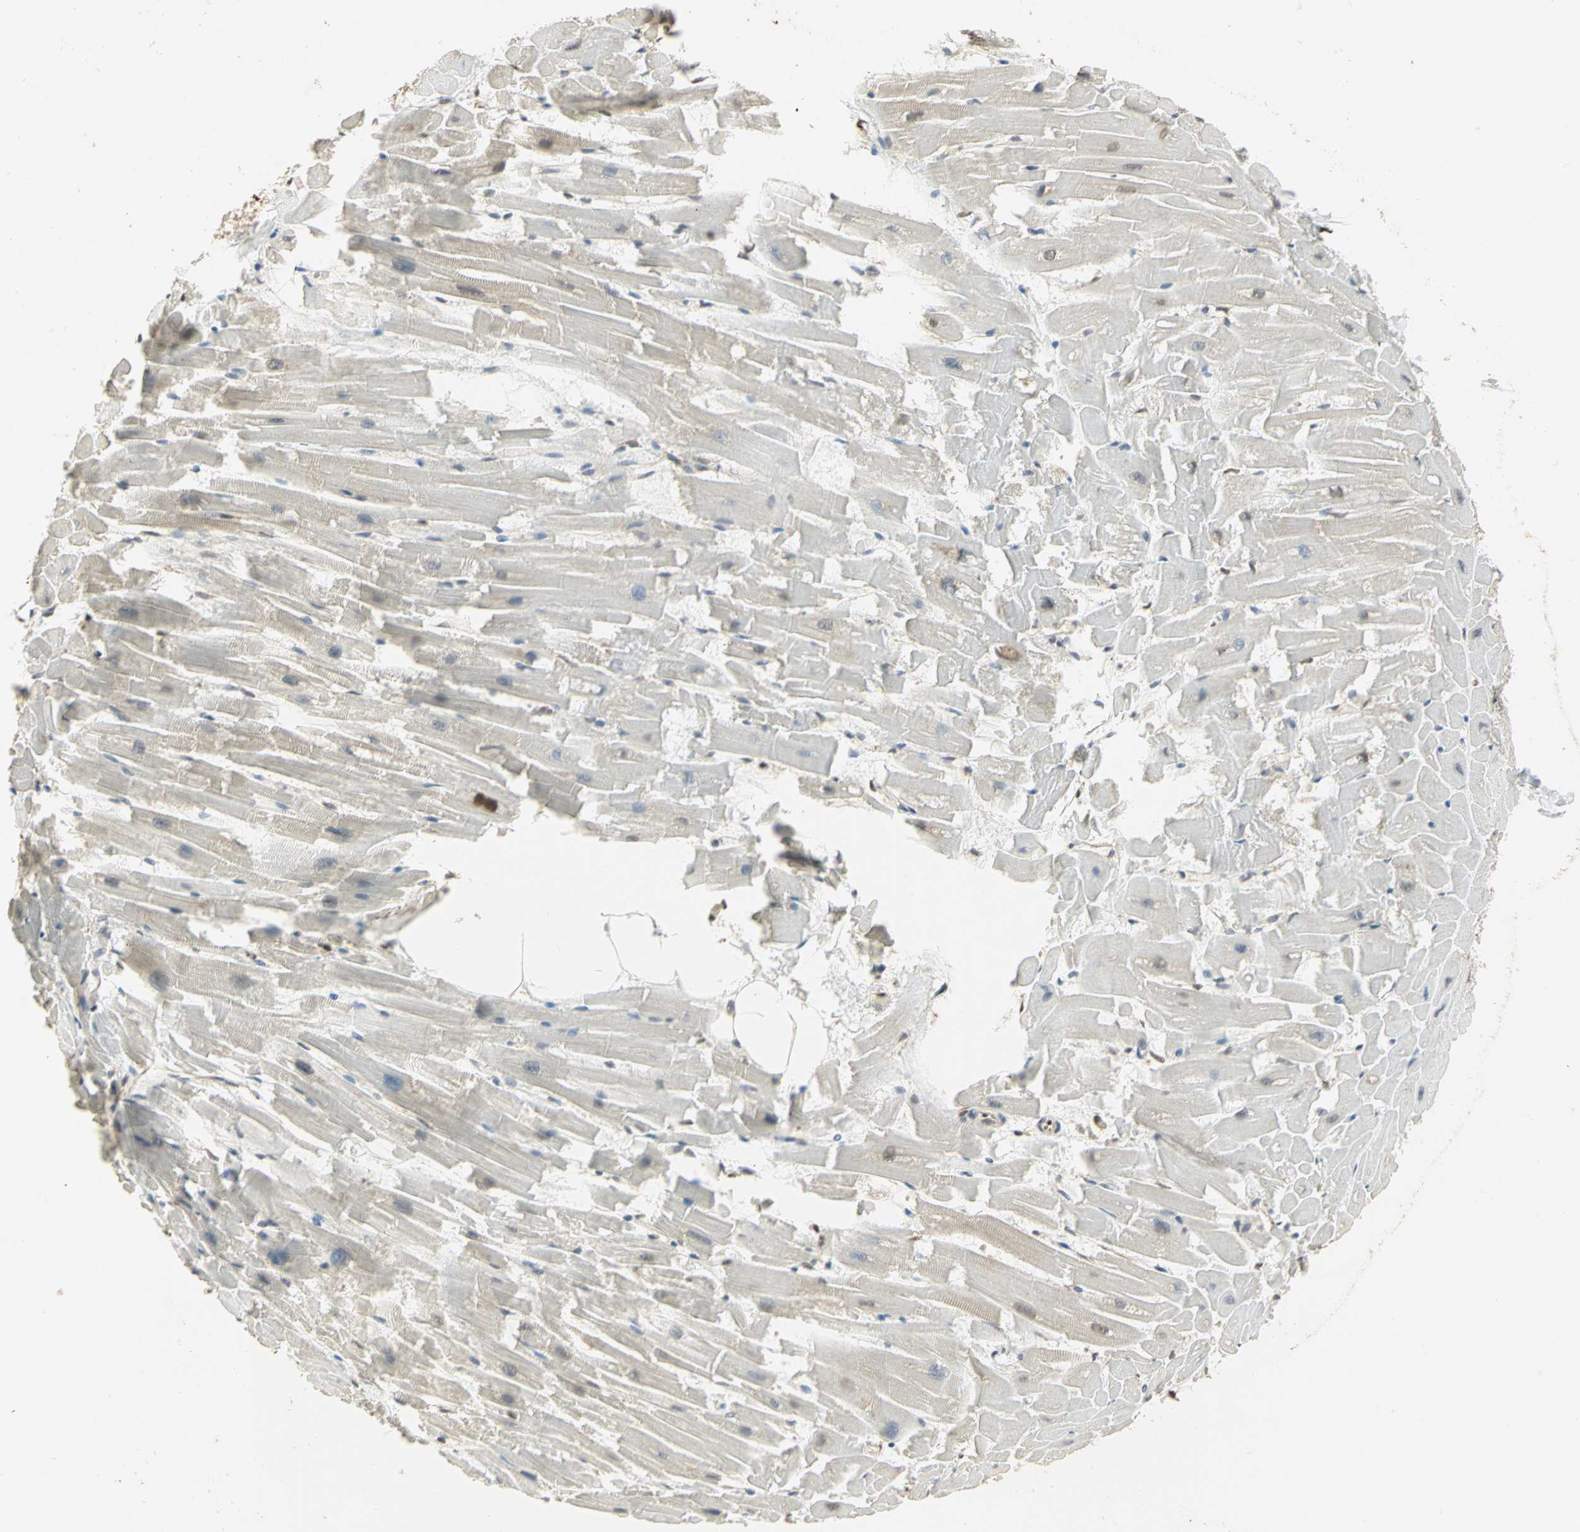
{"staining": {"intensity": "moderate", "quantity": "25%-75%", "location": "nuclear"}, "tissue": "heart muscle", "cell_type": "Cardiomyocytes", "image_type": "normal", "snomed": [{"axis": "morphology", "description": "Normal tissue, NOS"}, {"axis": "topography", "description": "Heart"}], "caption": "High-power microscopy captured an immunohistochemistry (IHC) photomicrograph of unremarkable heart muscle, revealing moderate nuclear positivity in about 25%-75% of cardiomyocytes.", "gene": "SET", "patient": {"sex": "female", "age": 19}}